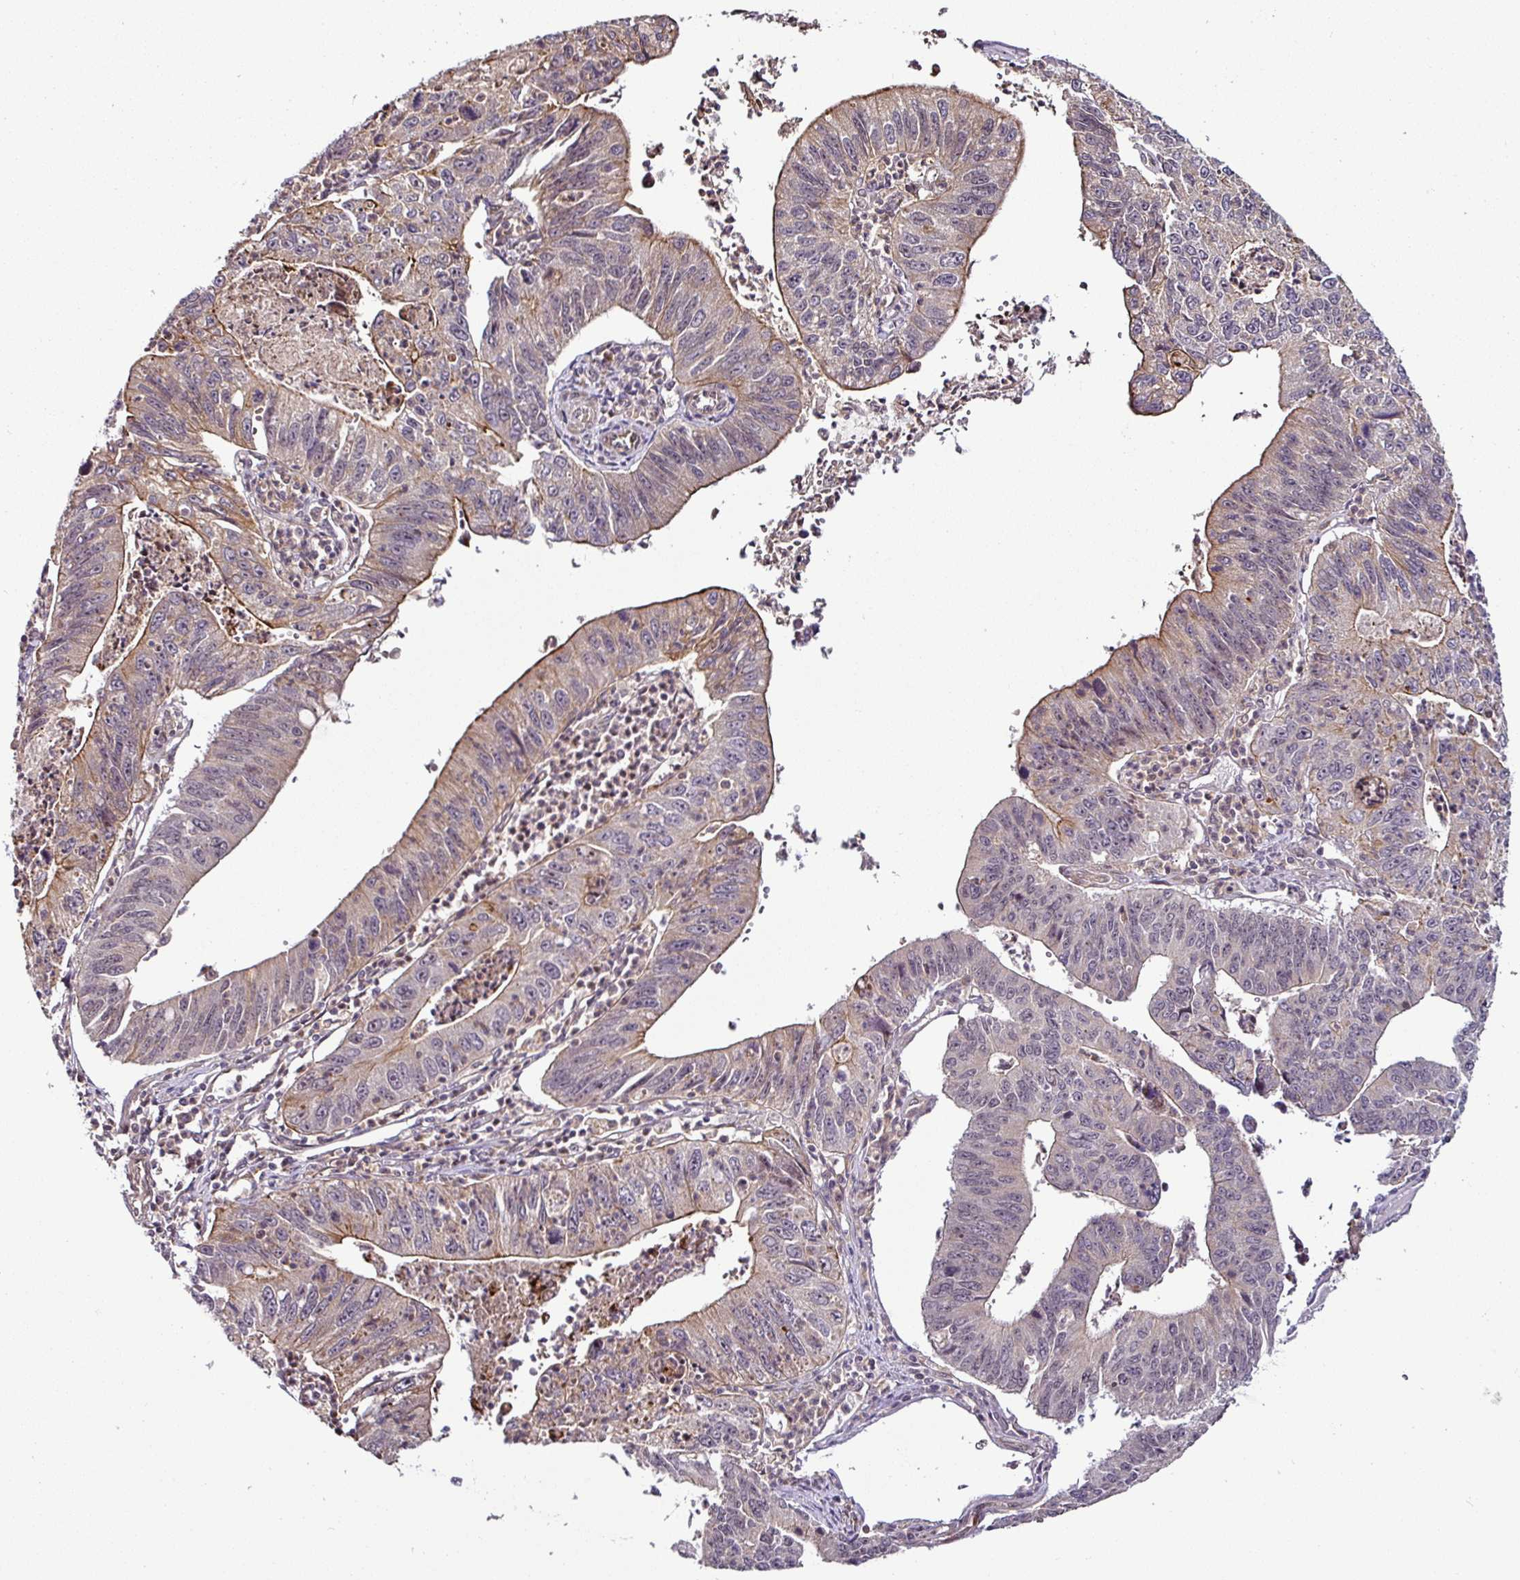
{"staining": {"intensity": "moderate", "quantity": "25%-75%", "location": "cytoplasmic/membranous,nuclear"}, "tissue": "stomach cancer", "cell_type": "Tumor cells", "image_type": "cancer", "snomed": [{"axis": "morphology", "description": "Adenocarcinoma, NOS"}, {"axis": "topography", "description": "Stomach"}], "caption": "Immunohistochemistry (IHC) image of stomach cancer stained for a protein (brown), which shows medium levels of moderate cytoplasmic/membranous and nuclear positivity in about 25%-75% of tumor cells.", "gene": "DCAF13", "patient": {"sex": "male", "age": 59}}